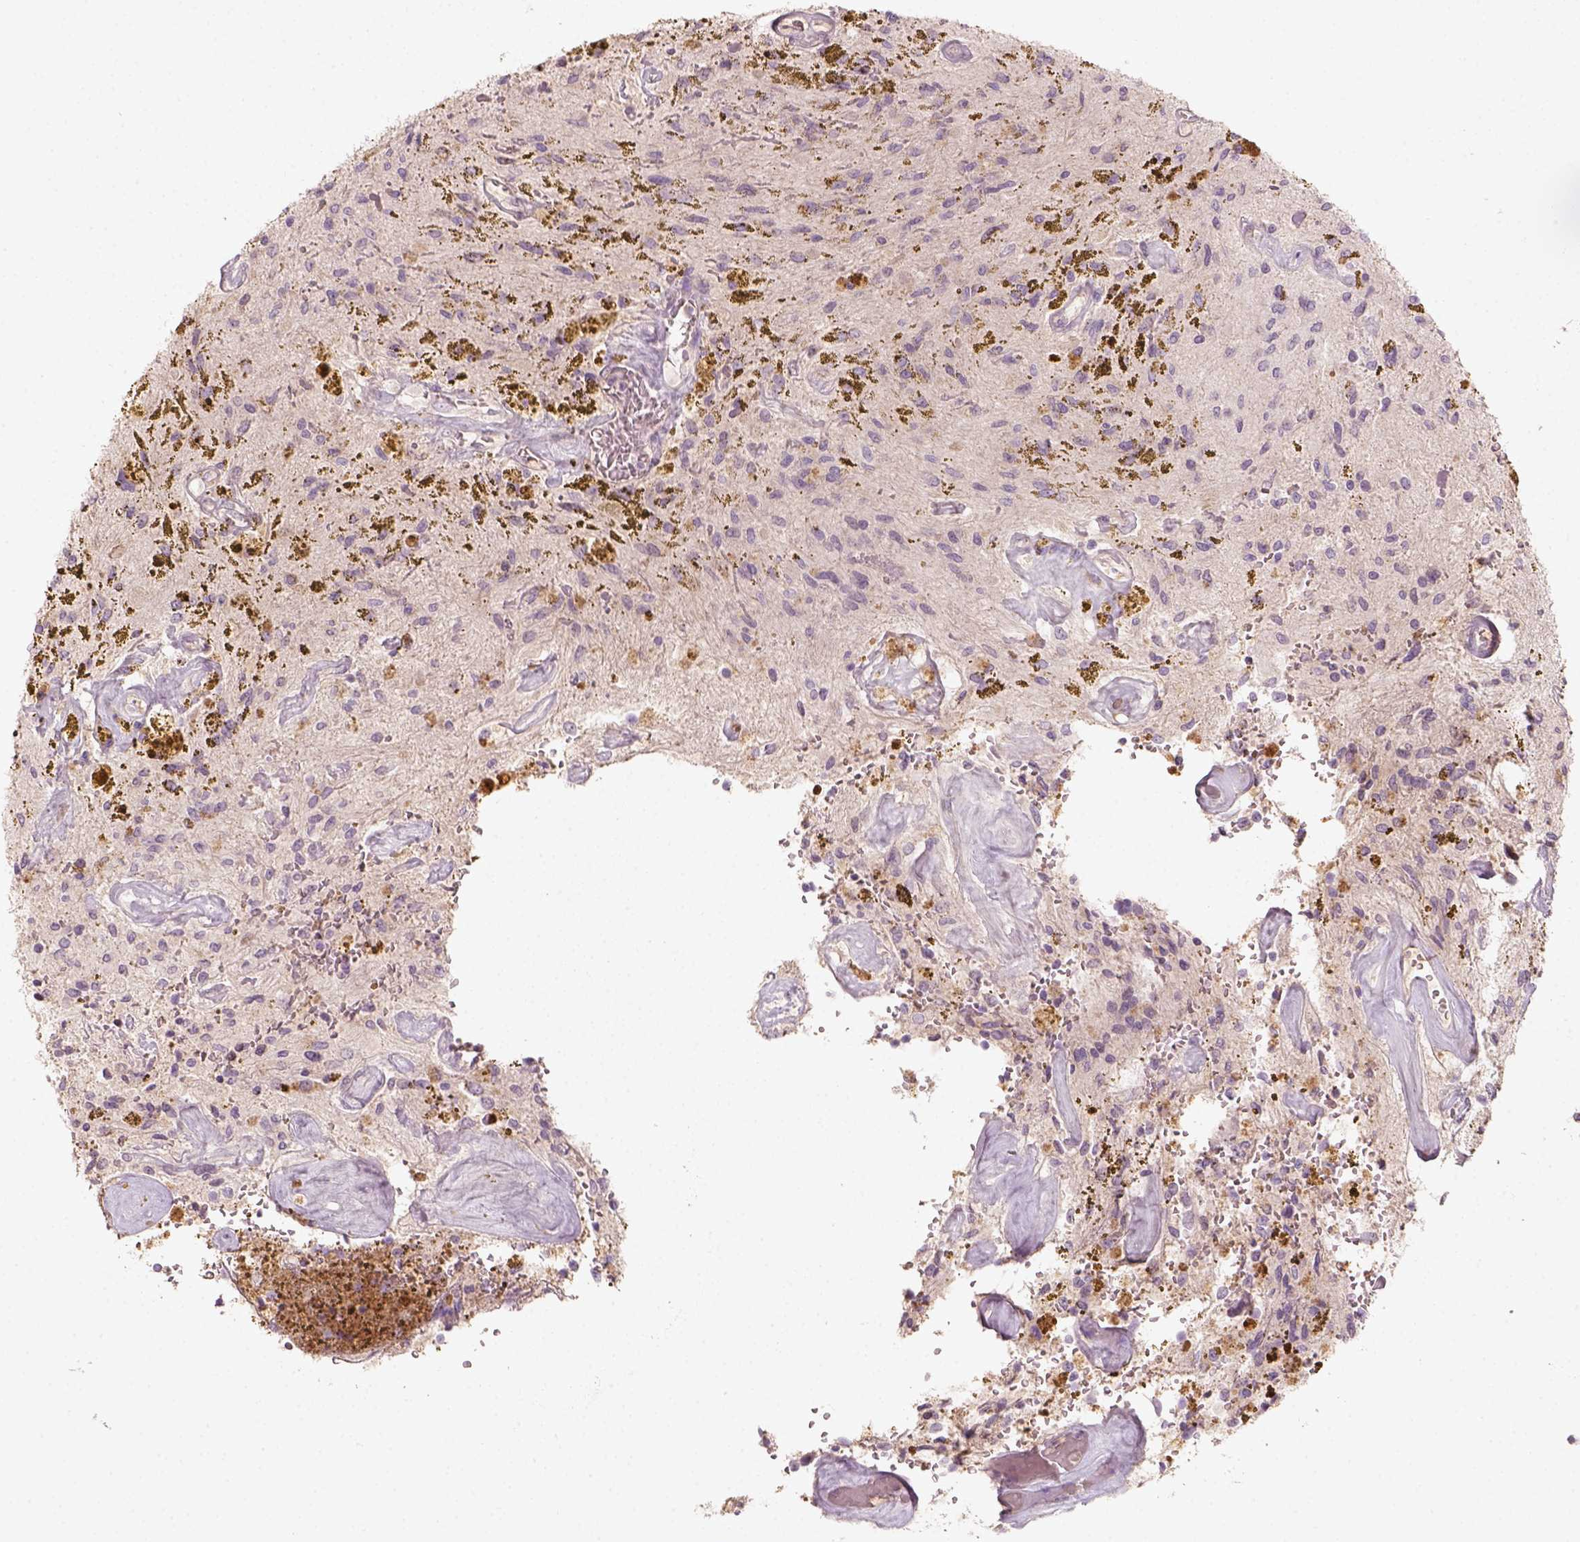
{"staining": {"intensity": "negative", "quantity": "none", "location": "none"}, "tissue": "glioma", "cell_type": "Tumor cells", "image_type": "cancer", "snomed": [{"axis": "morphology", "description": "Glioma, malignant, Low grade"}, {"axis": "topography", "description": "Cerebellum"}], "caption": "The immunohistochemistry image has no significant staining in tumor cells of glioma tissue.", "gene": "AQP9", "patient": {"sex": "female", "age": 14}}